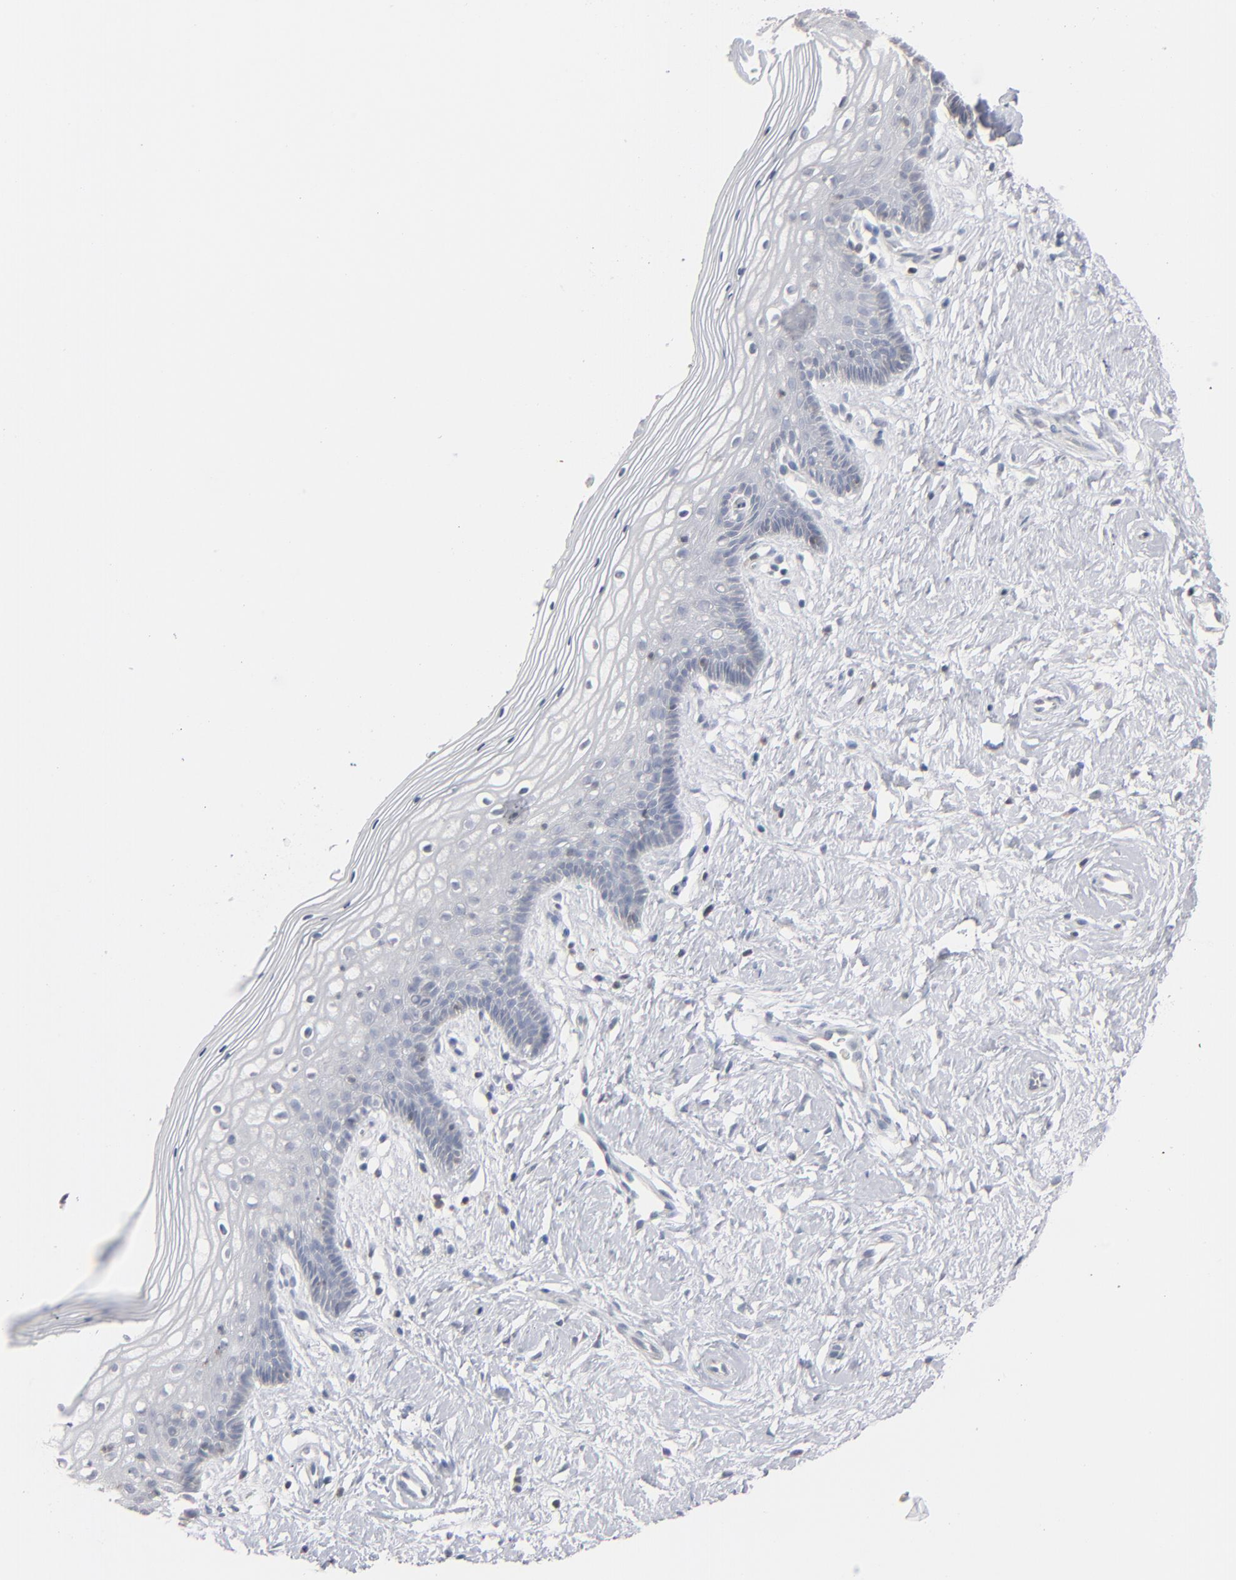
{"staining": {"intensity": "negative", "quantity": "none", "location": "none"}, "tissue": "vagina", "cell_type": "Squamous epithelial cells", "image_type": "normal", "snomed": [{"axis": "morphology", "description": "Normal tissue, NOS"}, {"axis": "topography", "description": "Vagina"}], "caption": "High power microscopy histopathology image of an immunohistochemistry micrograph of unremarkable vagina, revealing no significant staining in squamous epithelial cells. (DAB immunohistochemistry, high magnification).", "gene": "STAT4", "patient": {"sex": "female", "age": 46}}